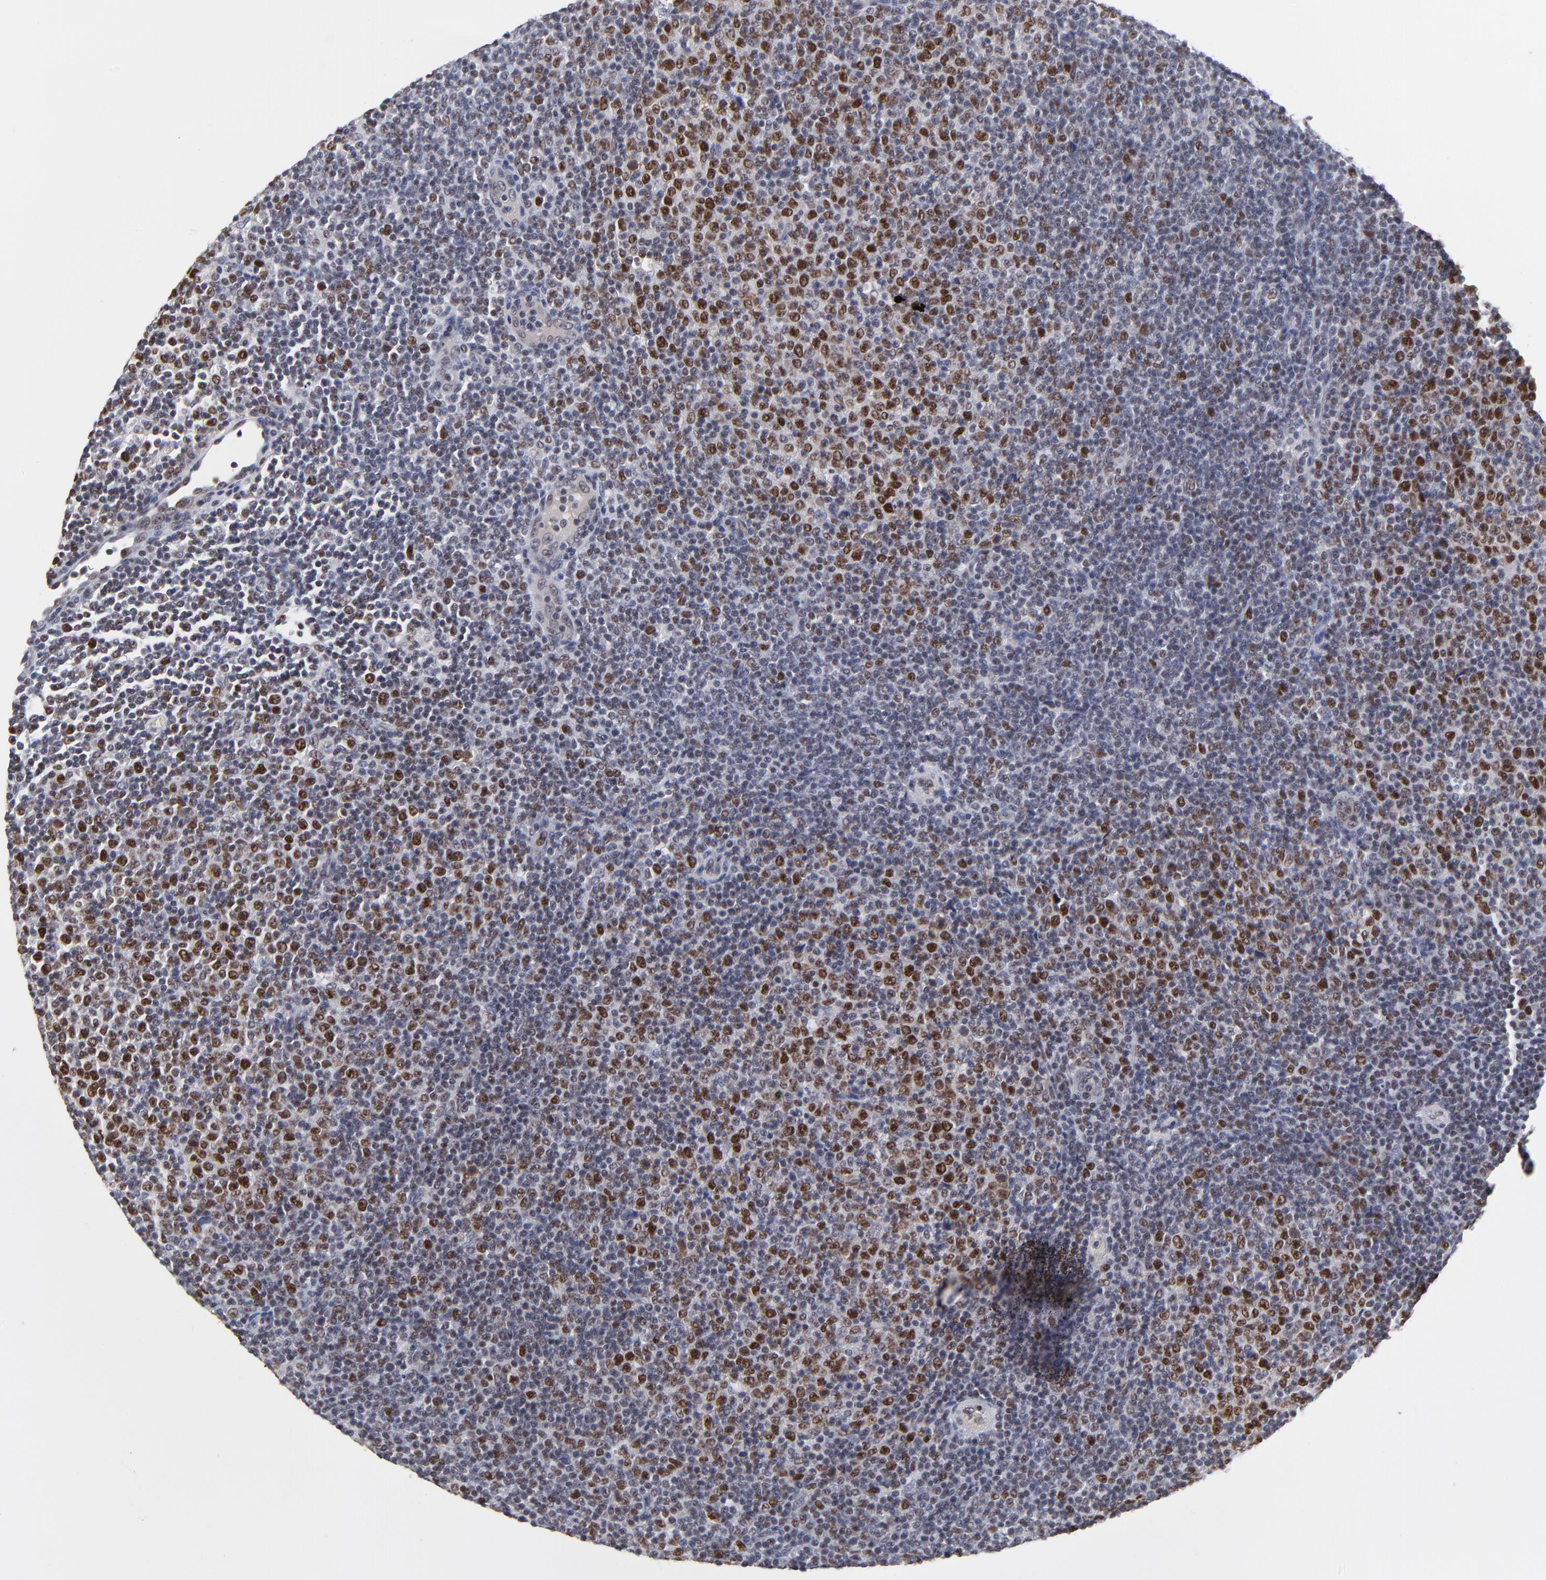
{"staining": {"intensity": "strong", "quantity": "25%-75%", "location": "nuclear"}, "tissue": "lymphoma", "cell_type": "Tumor cells", "image_type": "cancer", "snomed": [{"axis": "morphology", "description": "Malignant lymphoma, non-Hodgkin's type, Low grade"}, {"axis": "topography", "description": "Lymph node"}], "caption": "A high-resolution micrograph shows immunohistochemistry (IHC) staining of malignant lymphoma, non-Hodgkin's type (low-grade), which reveals strong nuclear staining in approximately 25%-75% of tumor cells.", "gene": "OGFOD1", "patient": {"sex": "male", "age": 70}}